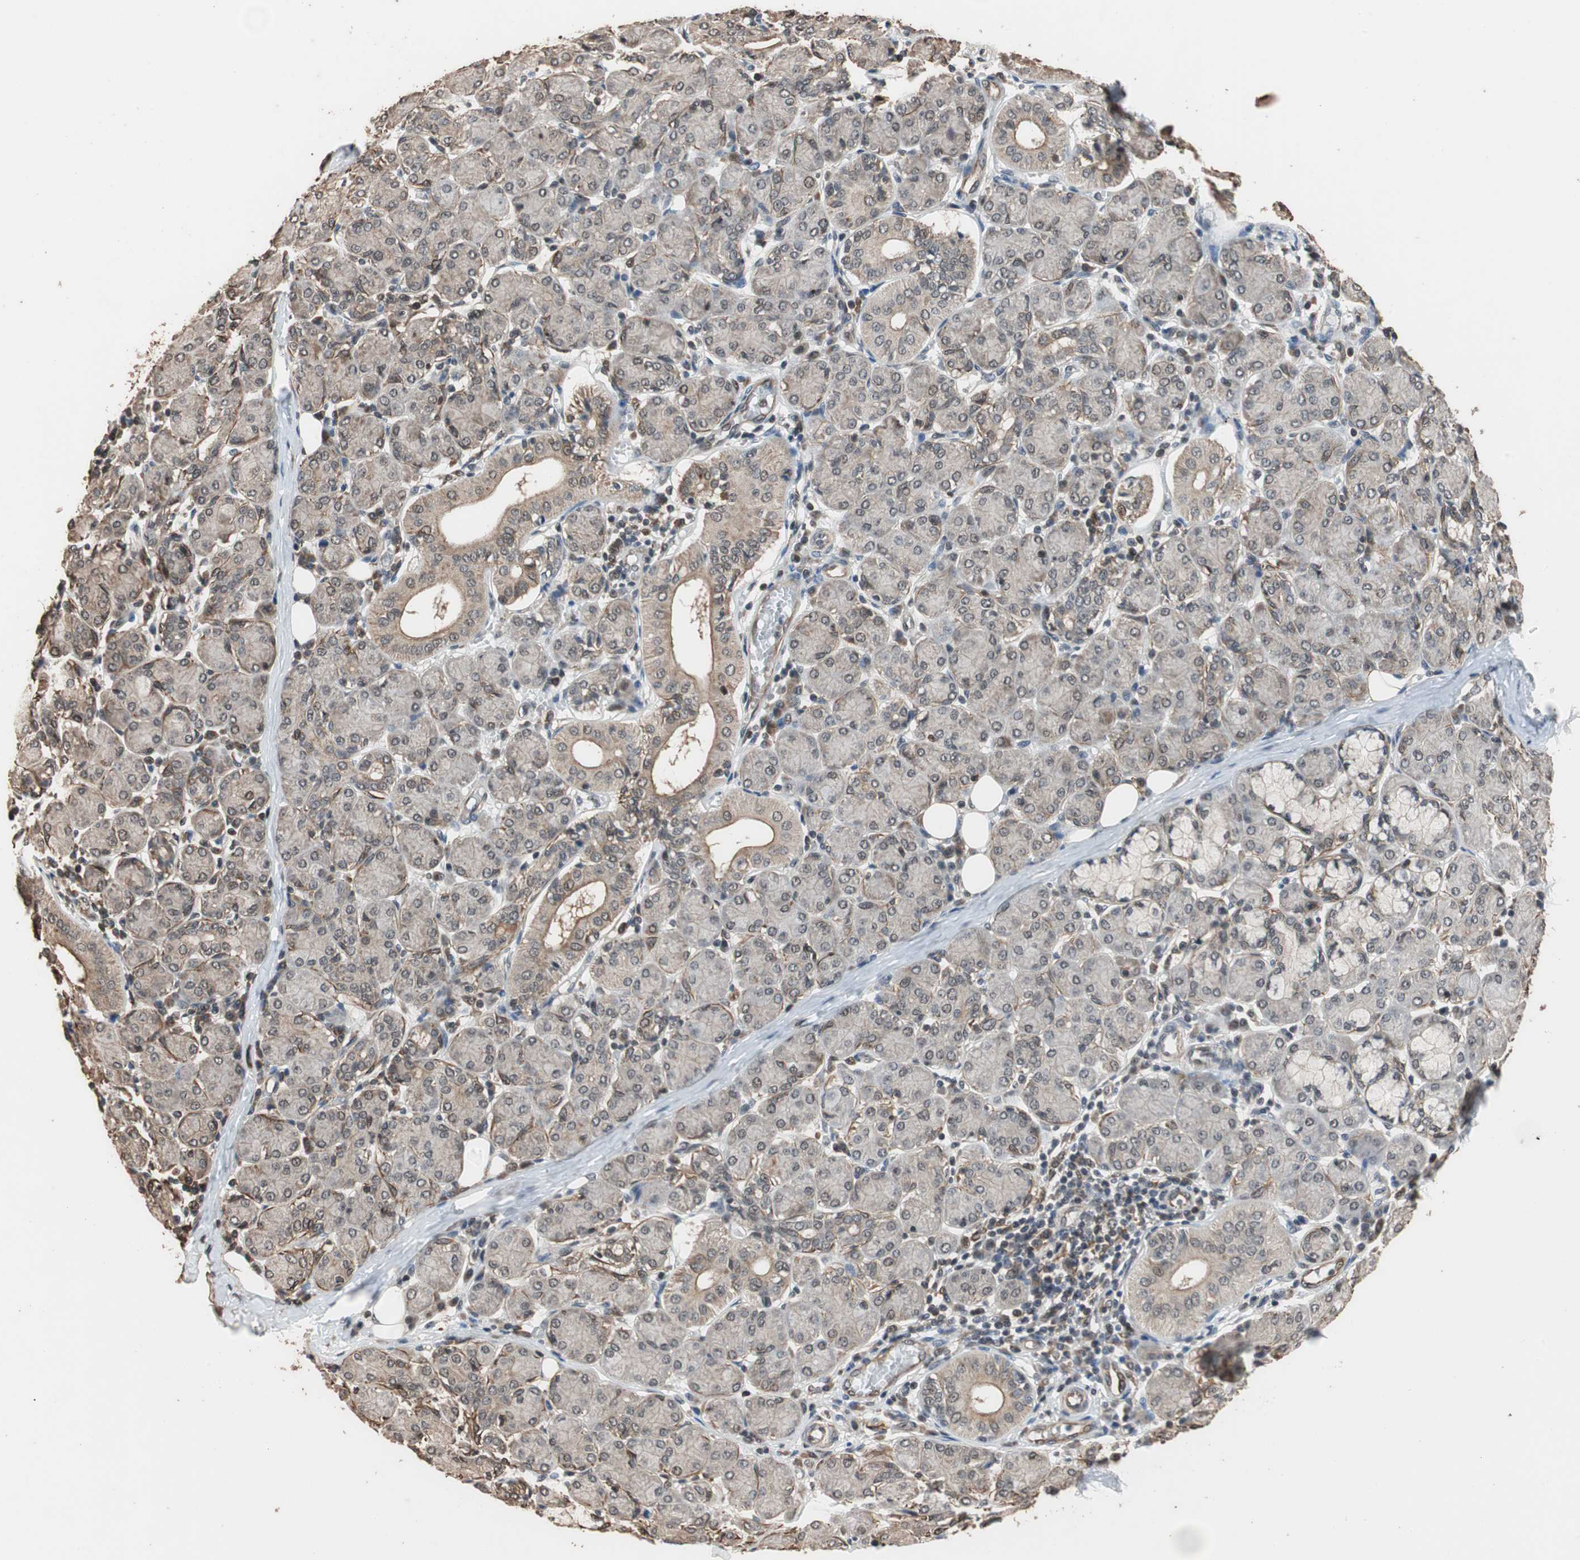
{"staining": {"intensity": "moderate", "quantity": ">75%", "location": "cytoplasmic/membranous,nuclear"}, "tissue": "salivary gland", "cell_type": "Glandular cells", "image_type": "normal", "snomed": [{"axis": "morphology", "description": "Normal tissue, NOS"}, {"axis": "morphology", "description": "Inflammation, NOS"}, {"axis": "topography", "description": "Lymph node"}, {"axis": "topography", "description": "Salivary gland"}], "caption": "Protein analysis of benign salivary gland exhibits moderate cytoplasmic/membranous,nuclear positivity in about >75% of glandular cells. The staining was performed using DAB (3,3'-diaminobenzidine), with brown indicating positive protein expression. Nuclei are stained blue with hematoxylin.", "gene": "CDC5L", "patient": {"sex": "male", "age": 3}}